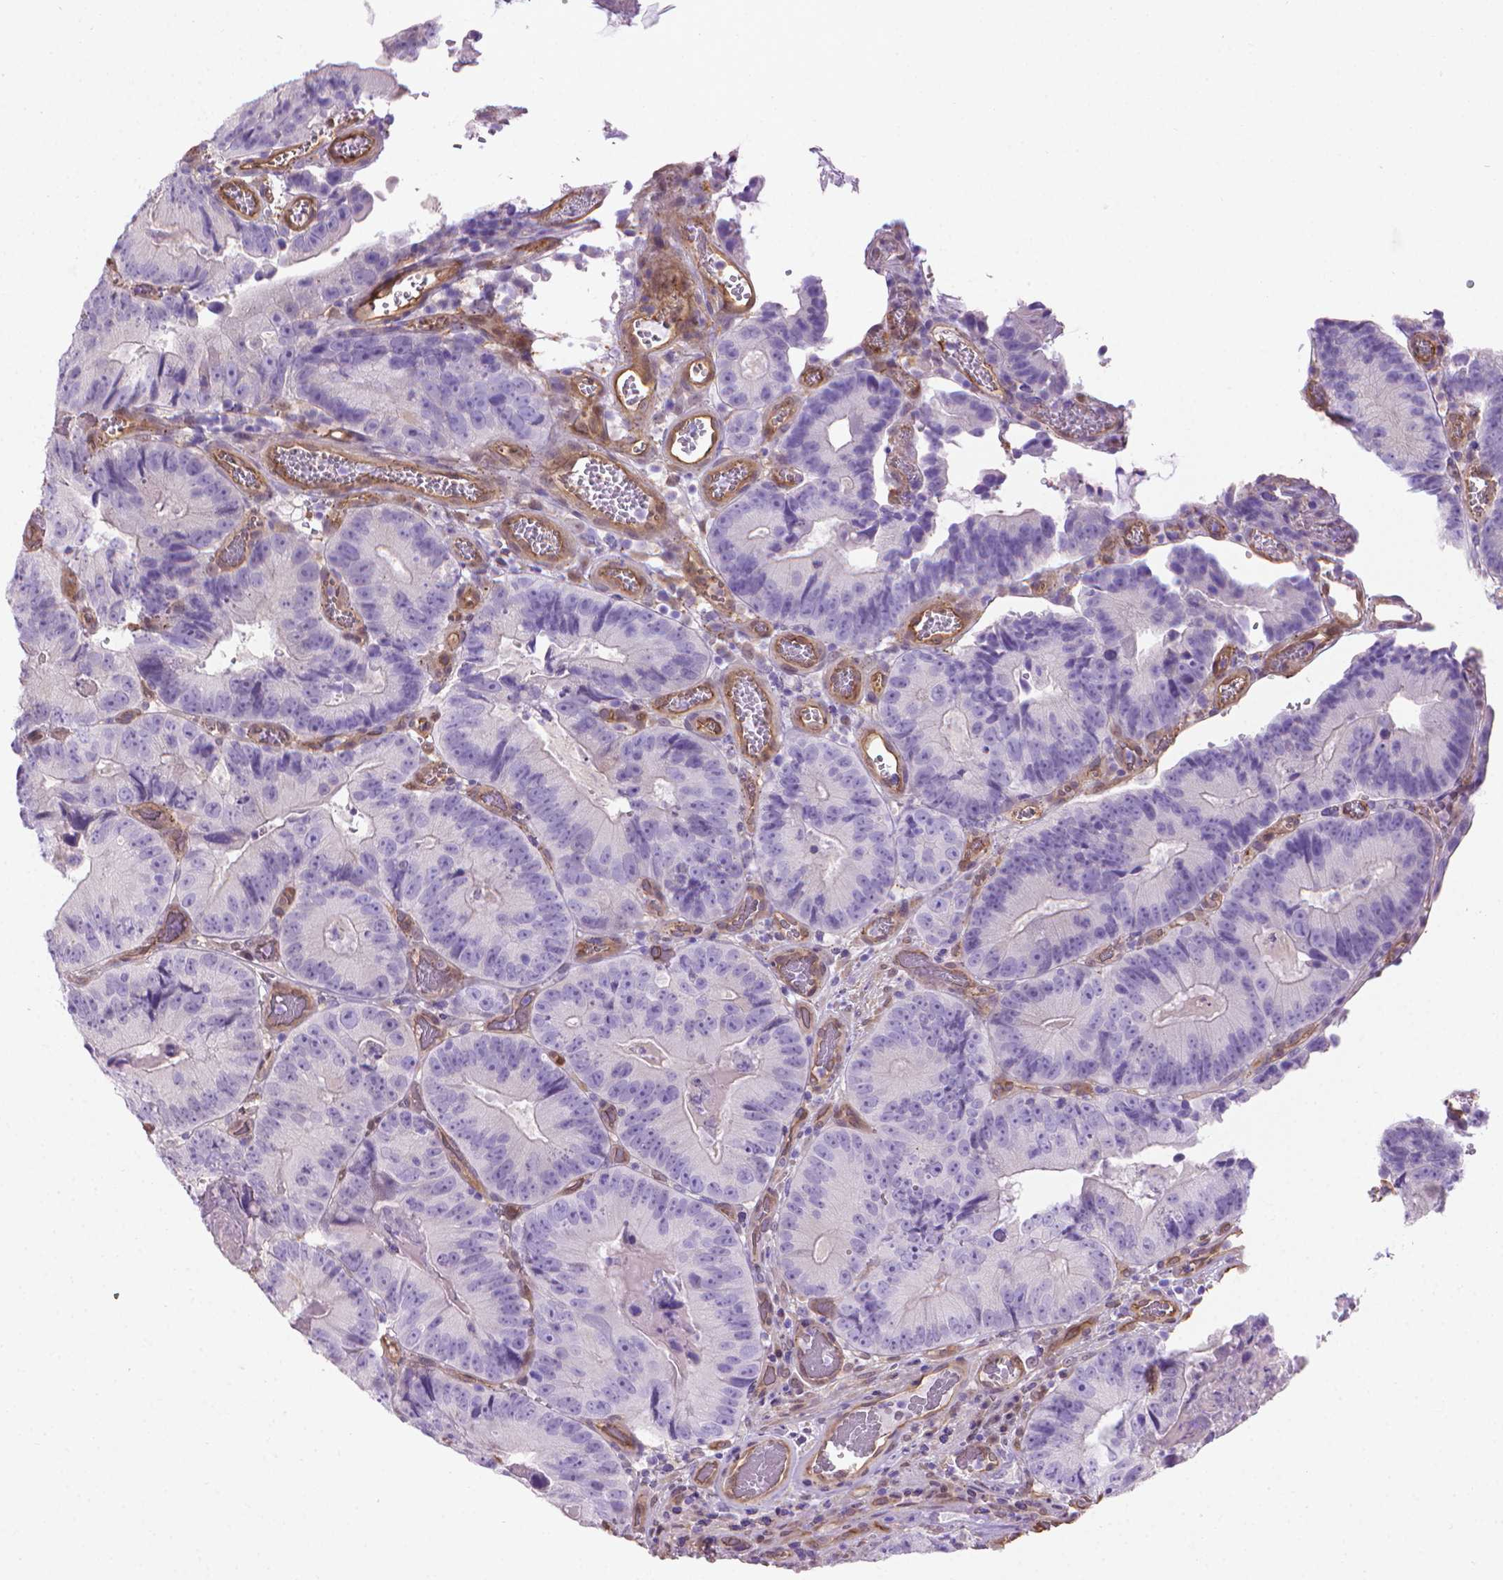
{"staining": {"intensity": "negative", "quantity": "none", "location": "none"}, "tissue": "colorectal cancer", "cell_type": "Tumor cells", "image_type": "cancer", "snomed": [{"axis": "morphology", "description": "Adenocarcinoma, NOS"}, {"axis": "topography", "description": "Colon"}], "caption": "Tumor cells are negative for protein expression in human adenocarcinoma (colorectal). (DAB immunohistochemistry (IHC), high magnification).", "gene": "CLIC4", "patient": {"sex": "female", "age": 86}}